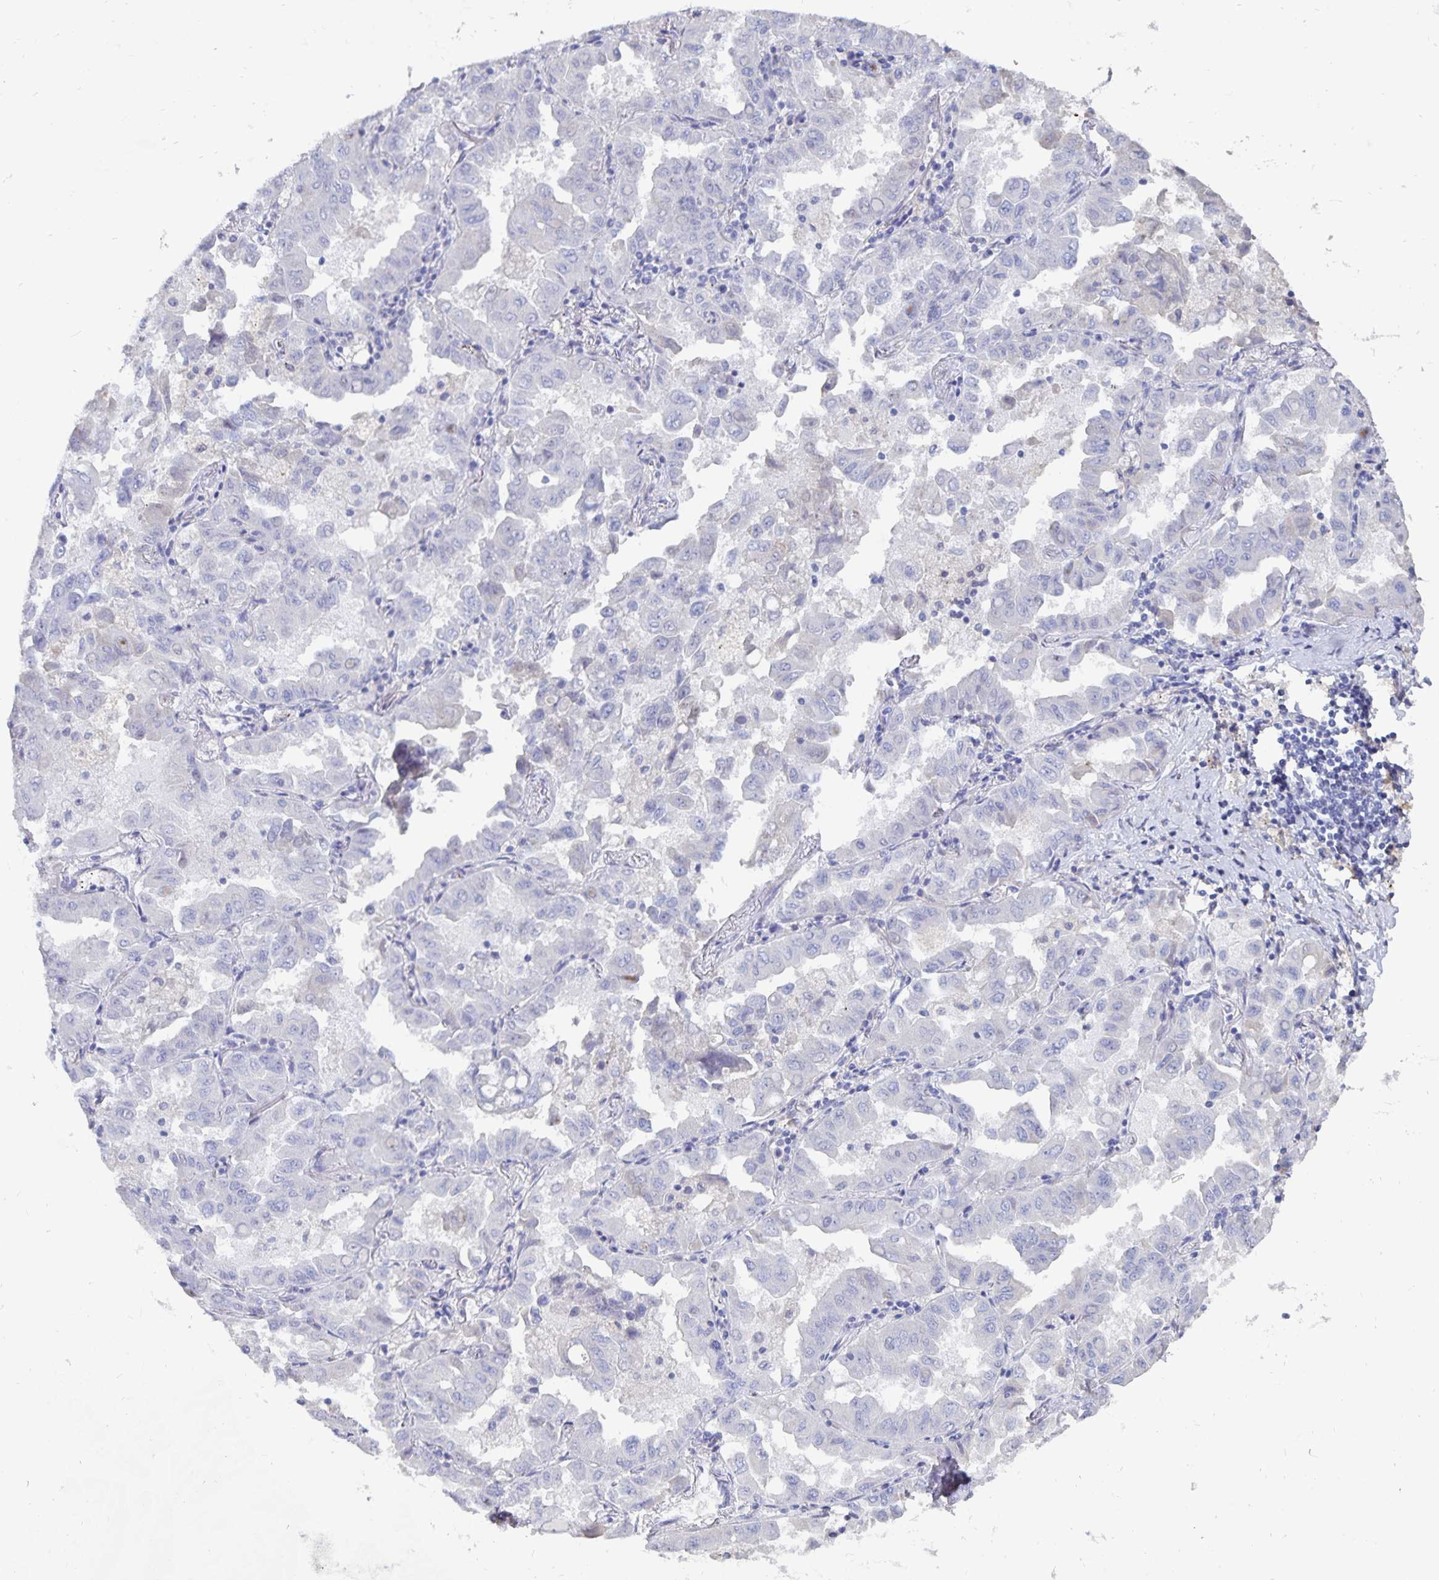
{"staining": {"intensity": "negative", "quantity": "none", "location": "none"}, "tissue": "lung cancer", "cell_type": "Tumor cells", "image_type": "cancer", "snomed": [{"axis": "morphology", "description": "Adenocarcinoma, NOS"}, {"axis": "topography", "description": "Lung"}], "caption": "This is an immunohistochemistry (IHC) photomicrograph of human adenocarcinoma (lung). There is no staining in tumor cells.", "gene": "CFAP69", "patient": {"sex": "male", "age": 64}}